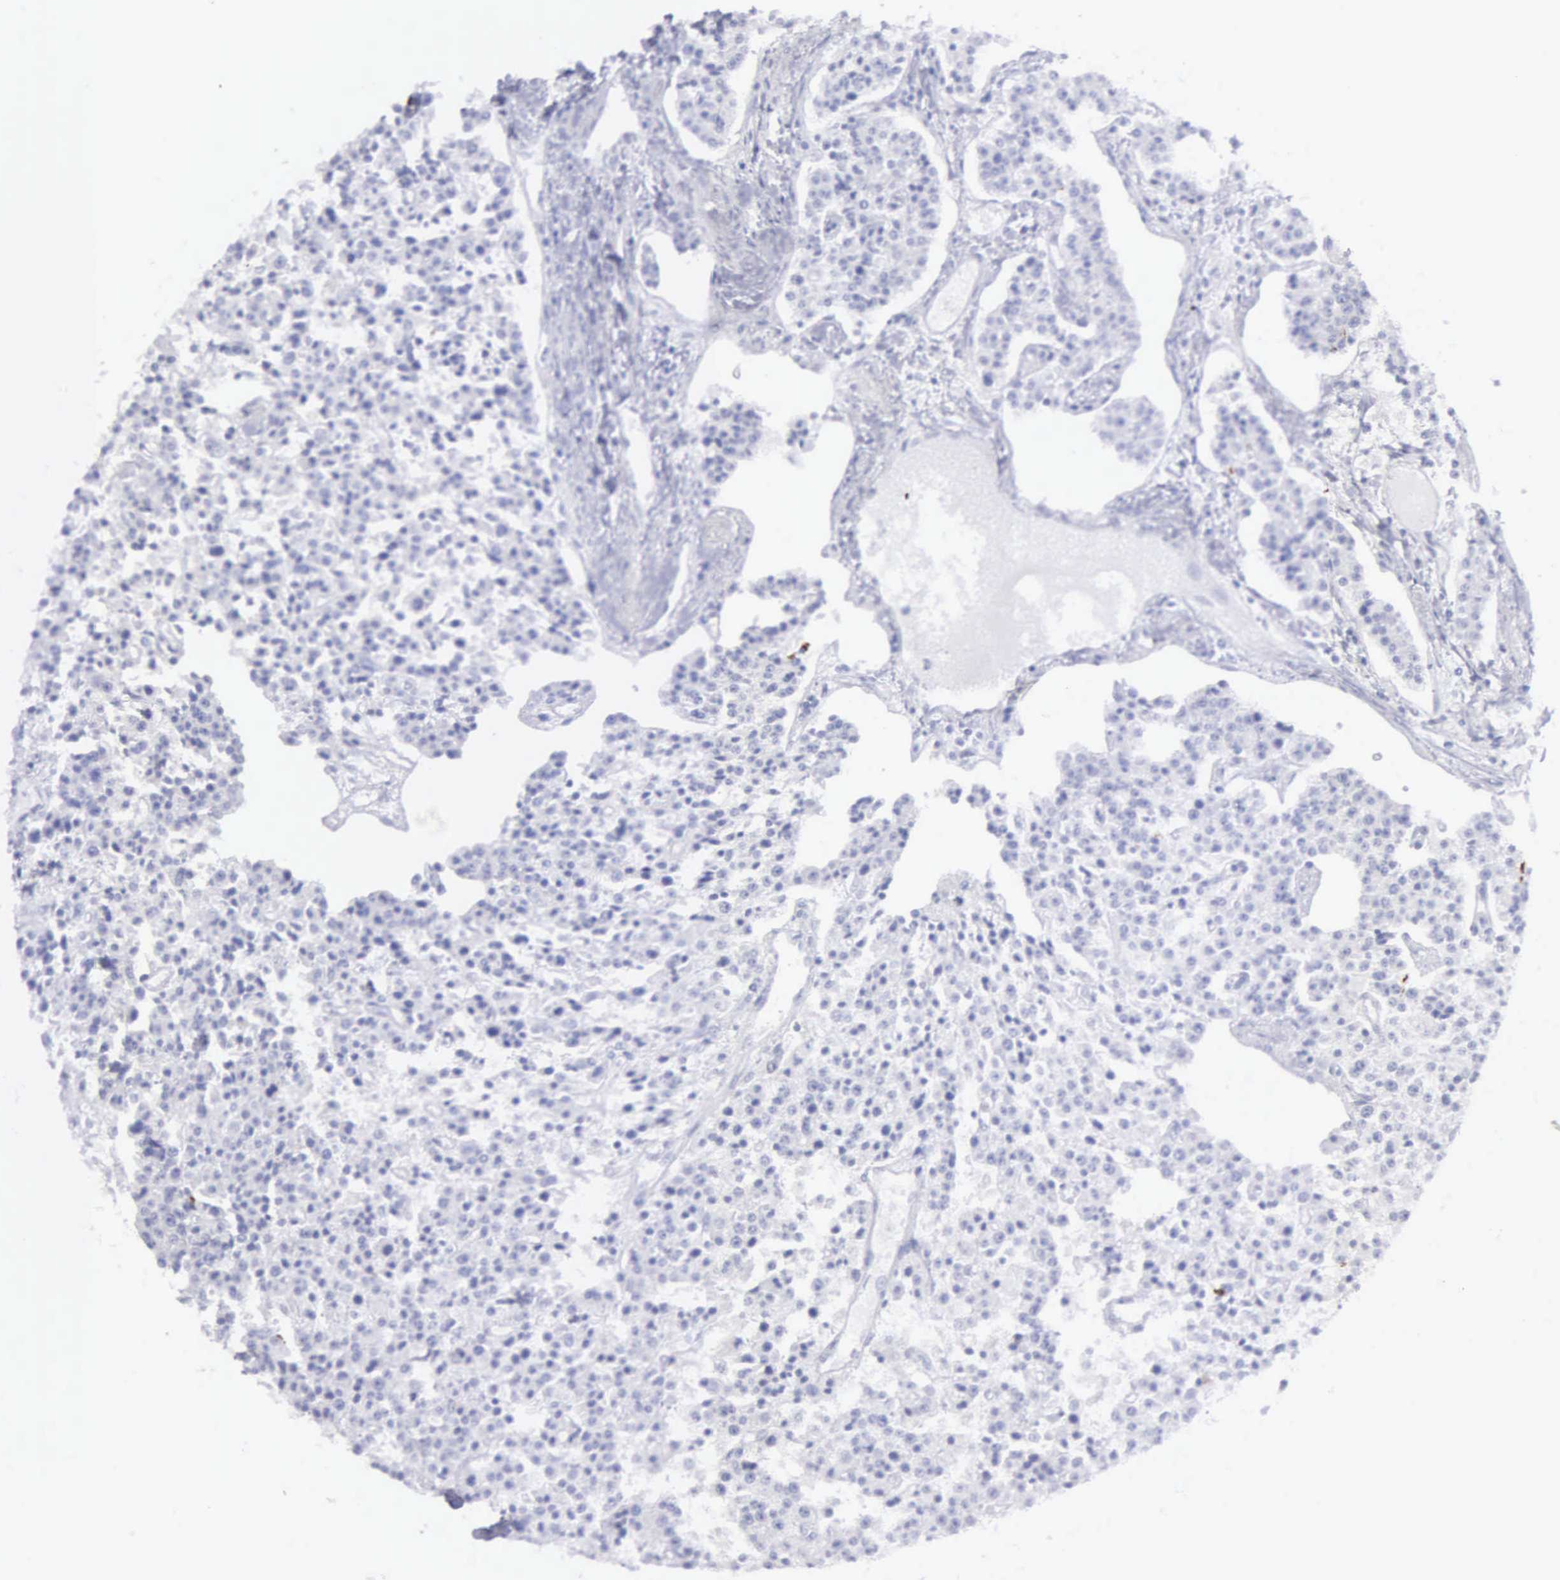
{"staining": {"intensity": "negative", "quantity": "none", "location": "none"}, "tissue": "carcinoid", "cell_type": "Tumor cells", "image_type": "cancer", "snomed": [{"axis": "morphology", "description": "Carcinoid, malignant, NOS"}, {"axis": "topography", "description": "Stomach"}], "caption": "A high-resolution image shows immunohistochemistry staining of carcinoid, which shows no significant positivity in tumor cells.", "gene": "TYRP1", "patient": {"sex": "female", "age": 76}}